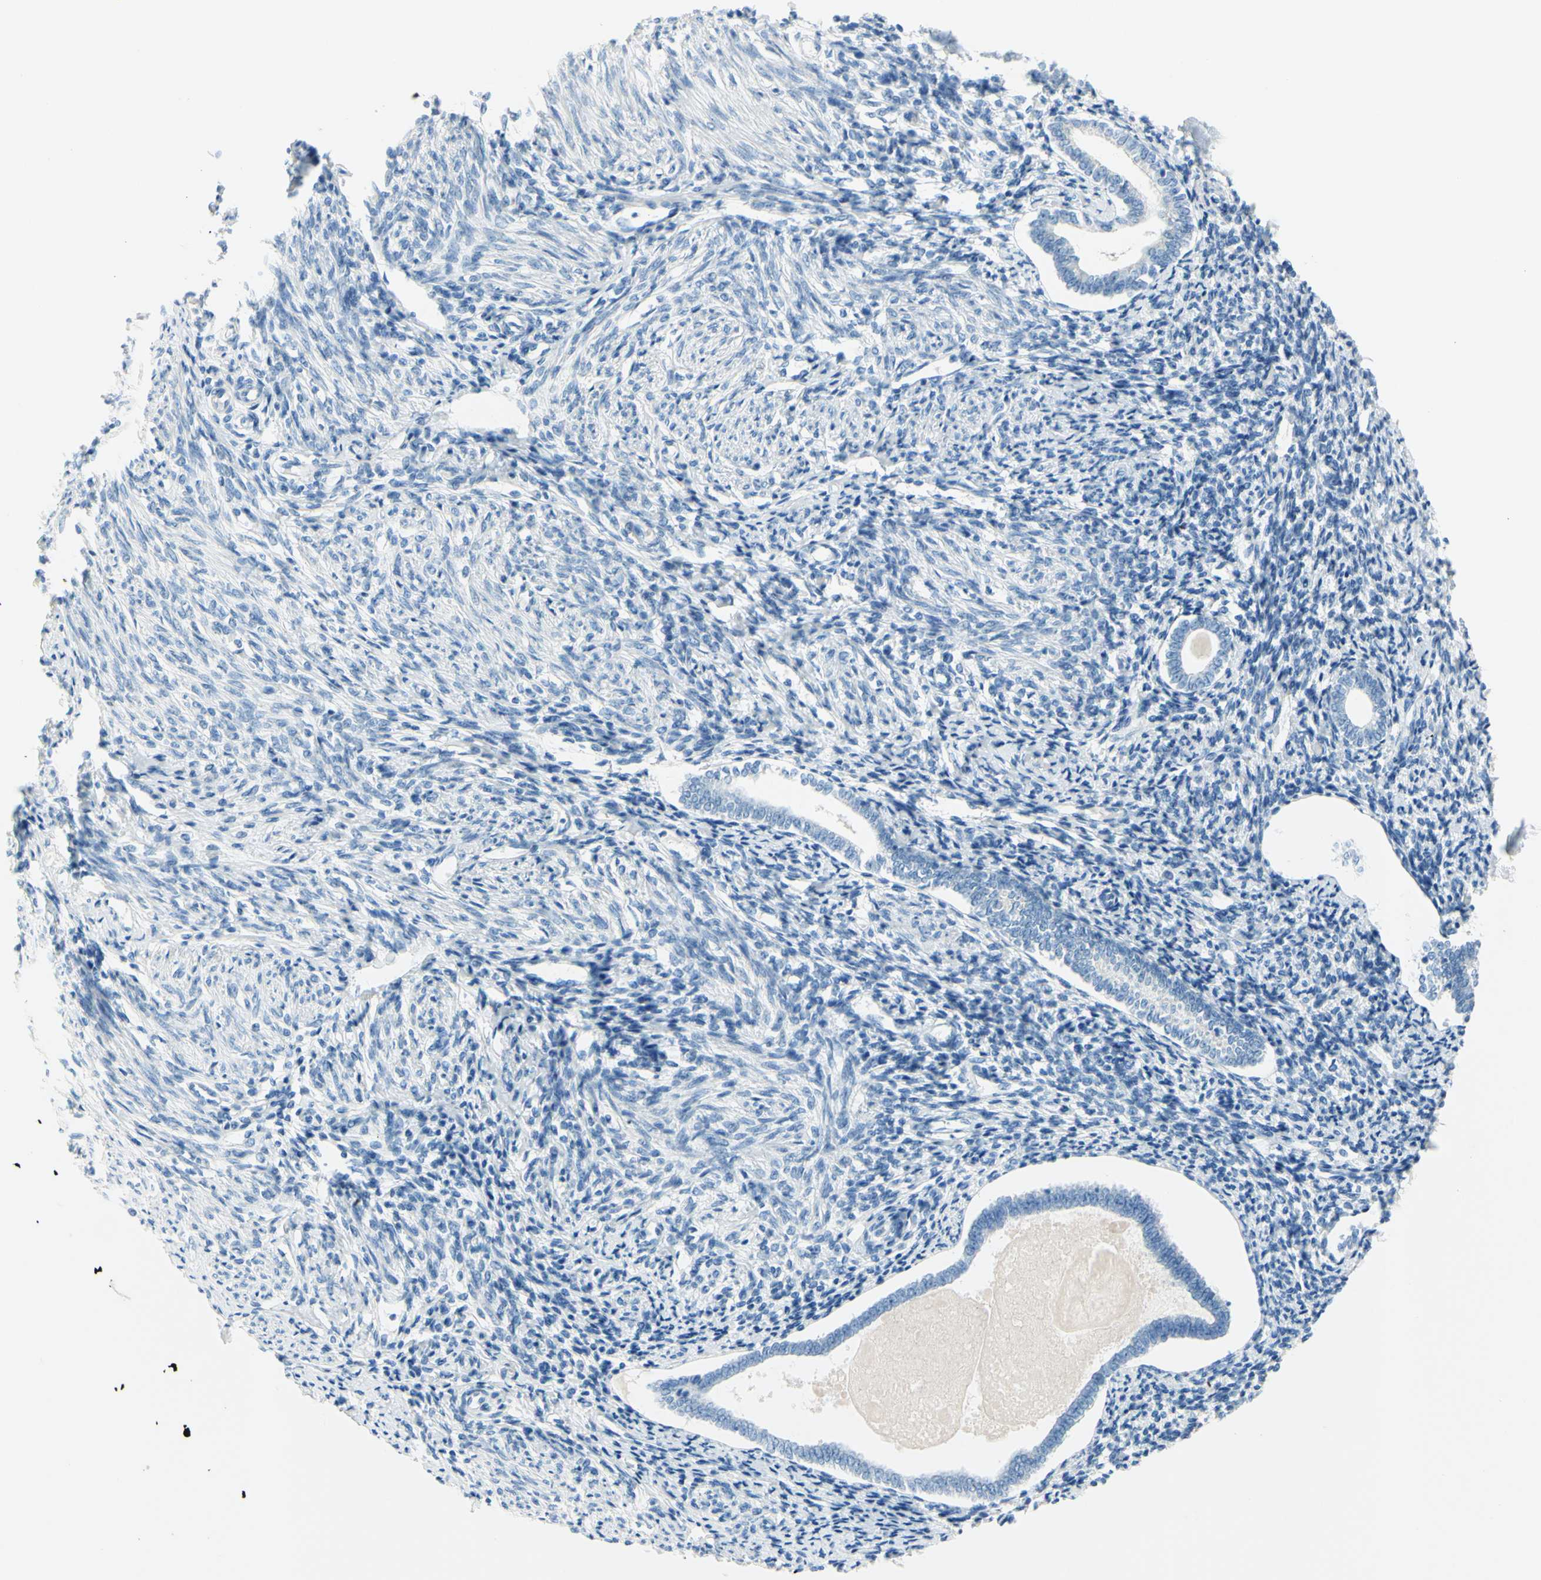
{"staining": {"intensity": "negative", "quantity": "none", "location": "none"}, "tissue": "endometrium", "cell_type": "Cells in endometrial stroma", "image_type": "normal", "snomed": [{"axis": "morphology", "description": "Normal tissue, NOS"}, {"axis": "topography", "description": "Endometrium"}], "caption": "Endometrium stained for a protein using immunohistochemistry demonstrates no staining cells in endometrial stroma.", "gene": "DCT", "patient": {"sex": "female", "age": 71}}